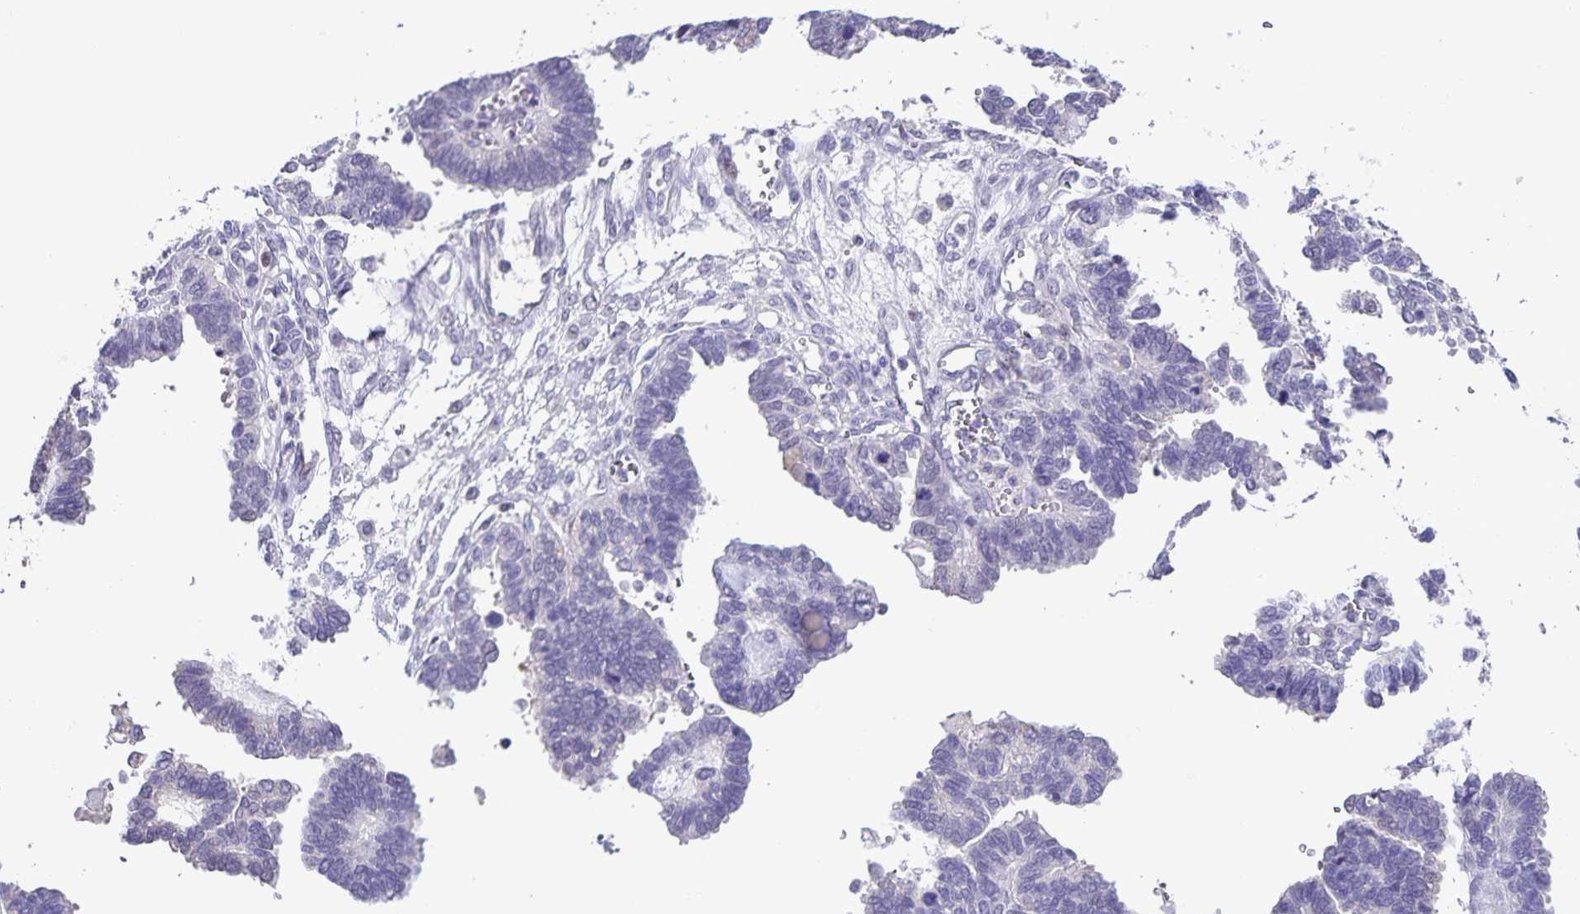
{"staining": {"intensity": "negative", "quantity": "none", "location": "none"}, "tissue": "ovarian cancer", "cell_type": "Tumor cells", "image_type": "cancer", "snomed": [{"axis": "morphology", "description": "Cystadenocarcinoma, serous, NOS"}, {"axis": "topography", "description": "Ovary"}], "caption": "Ovarian serous cystadenocarcinoma was stained to show a protein in brown. There is no significant staining in tumor cells.", "gene": "ONECUT2", "patient": {"sex": "female", "age": 51}}